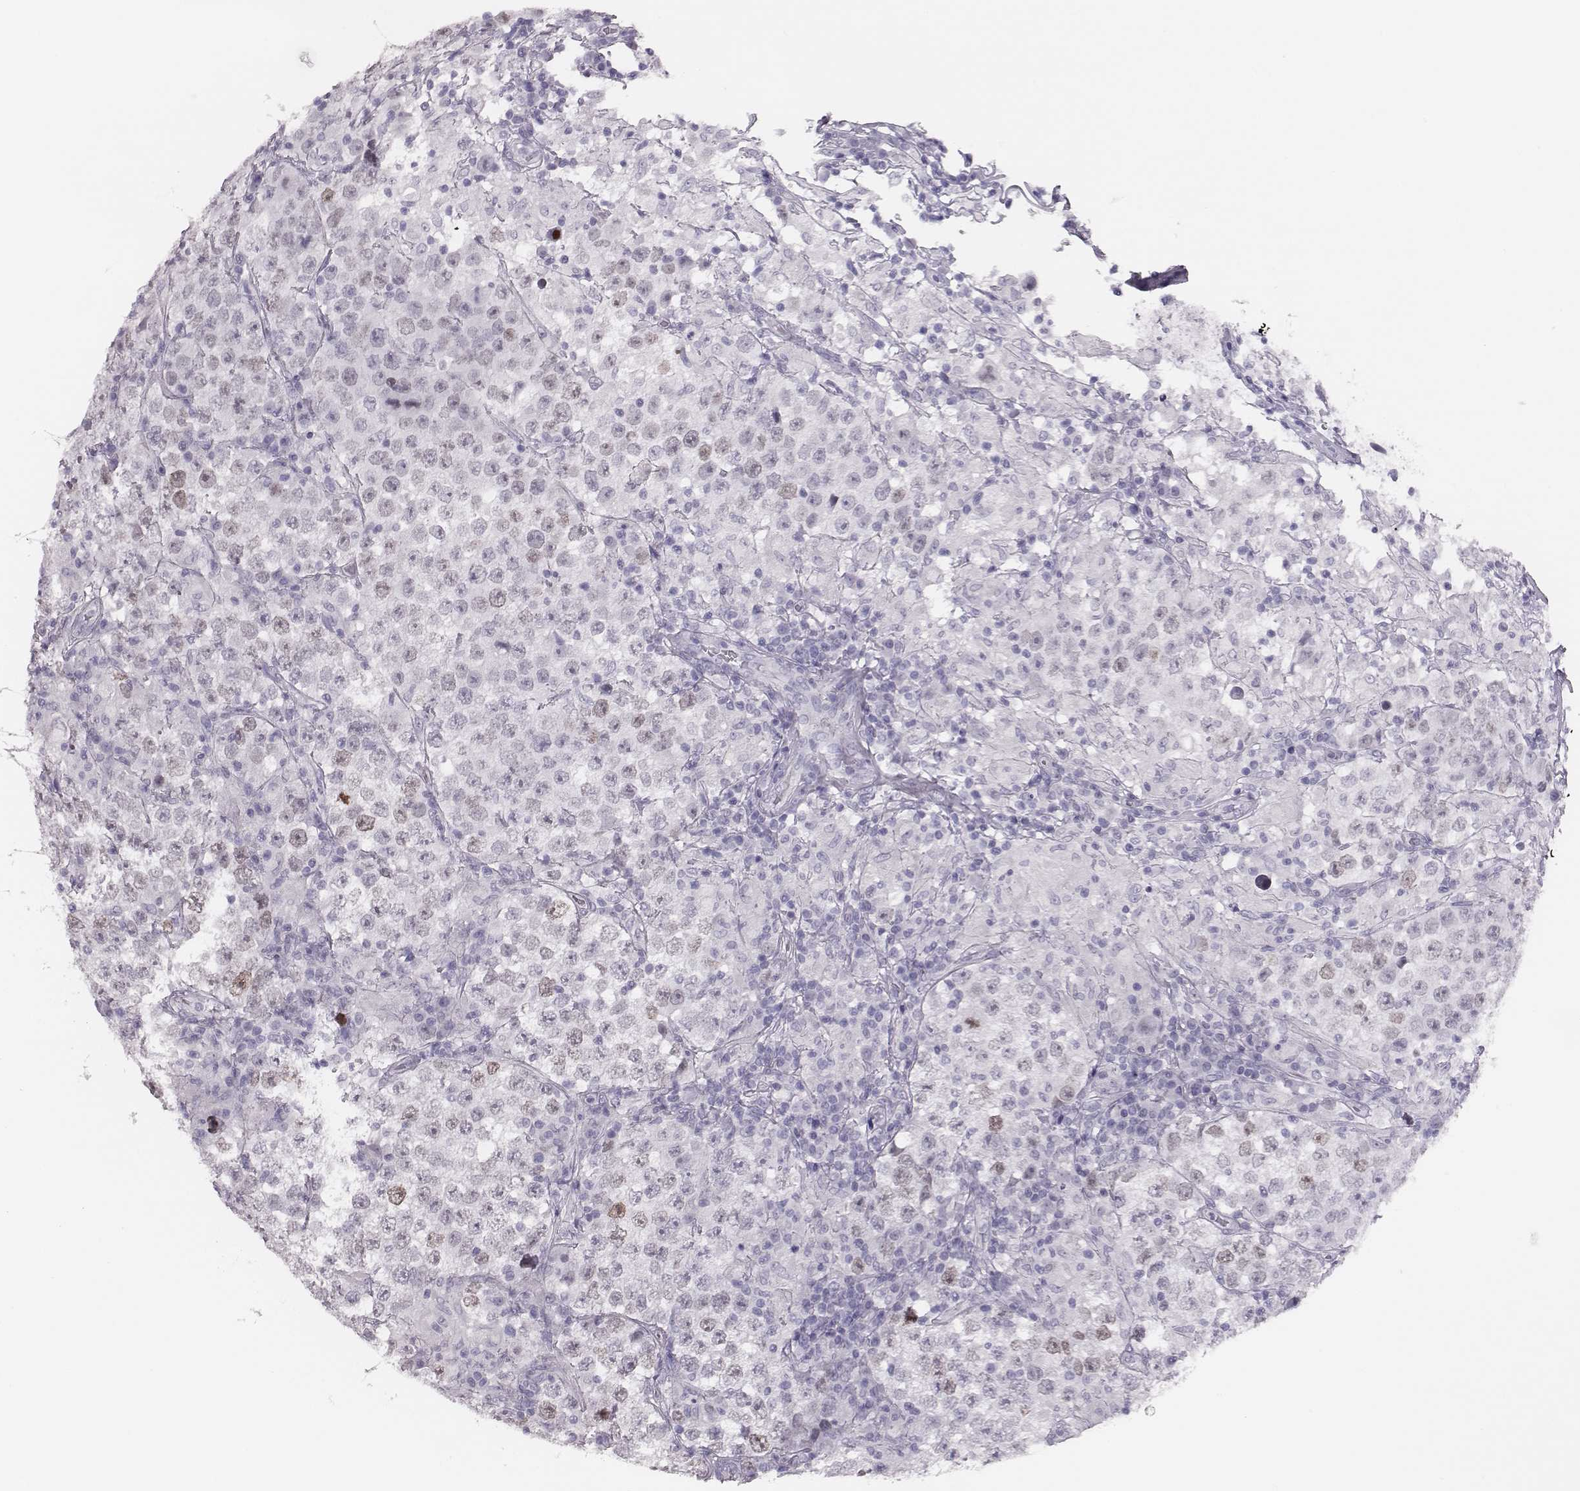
{"staining": {"intensity": "negative", "quantity": "none", "location": "none"}, "tissue": "testis cancer", "cell_type": "Tumor cells", "image_type": "cancer", "snomed": [{"axis": "morphology", "description": "Seminoma, NOS"}, {"axis": "morphology", "description": "Carcinoma, Embryonal, NOS"}, {"axis": "topography", "description": "Testis"}], "caption": "Immunohistochemistry micrograph of human testis cancer stained for a protein (brown), which reveals no expression in tumor cells.", "gene": "H1-6", "patient": {"sex": "male", "age": 41}}